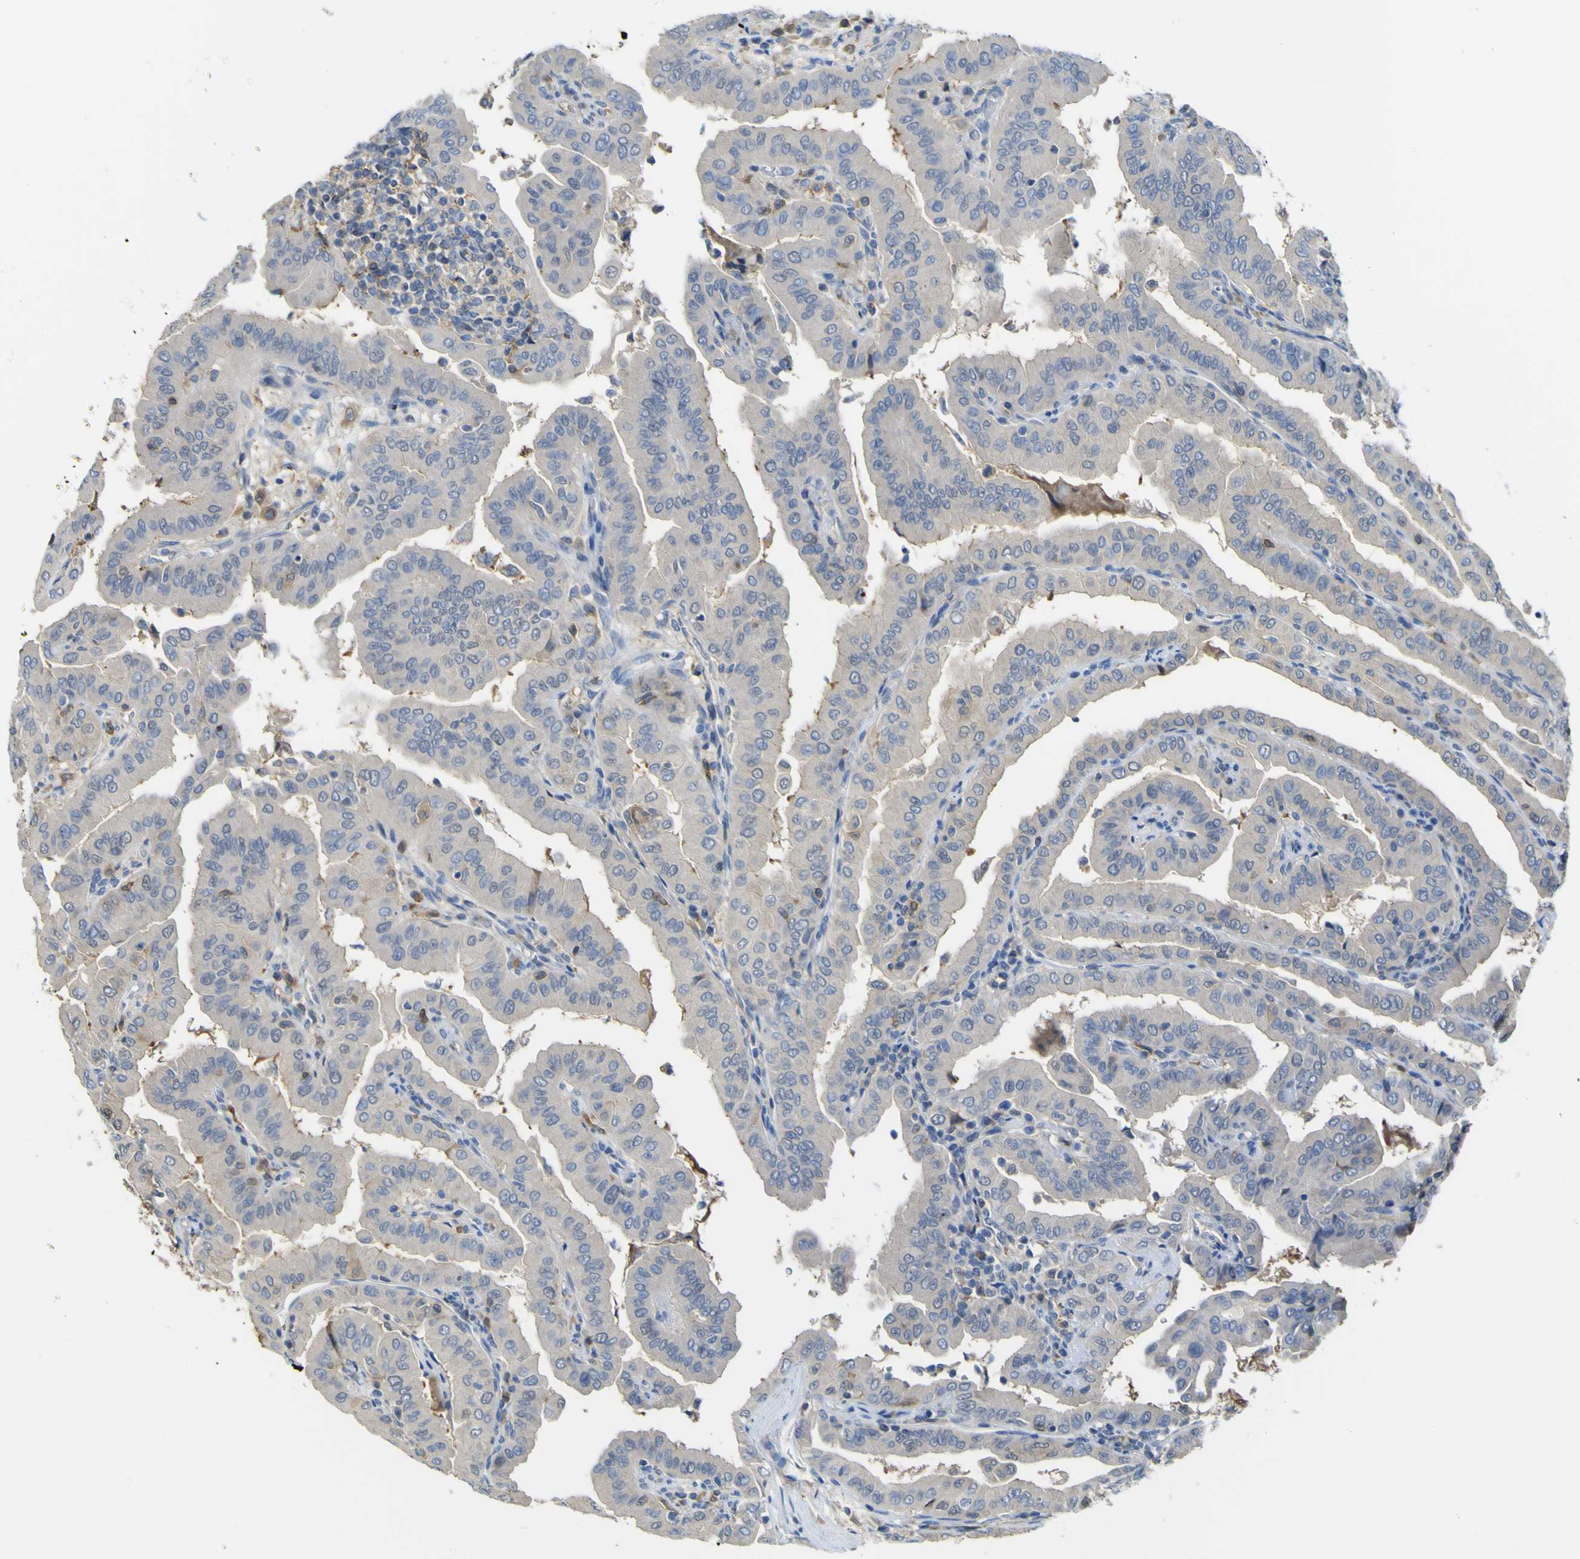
{"staining": {"intensity": "weak", "quantity": ">75%", "location": "cytoplasmic/membranous"}, "tissue": "thyroid cancer", "cell_type": "Tumor cells", "image_type": "cancer", "snomed": [{"axis": "morphology", "description": "Papillary adenocarcinoma, NOS"}, {"axis": "topography", "description": "Thyroid gland"}], "caption": "Human thyroid papillary adenocarcinoma stained with a protein marker displays weak staining in tumor cells.", "gene": "ABHD3", "patient": {"sex": "male", "age": 33}}